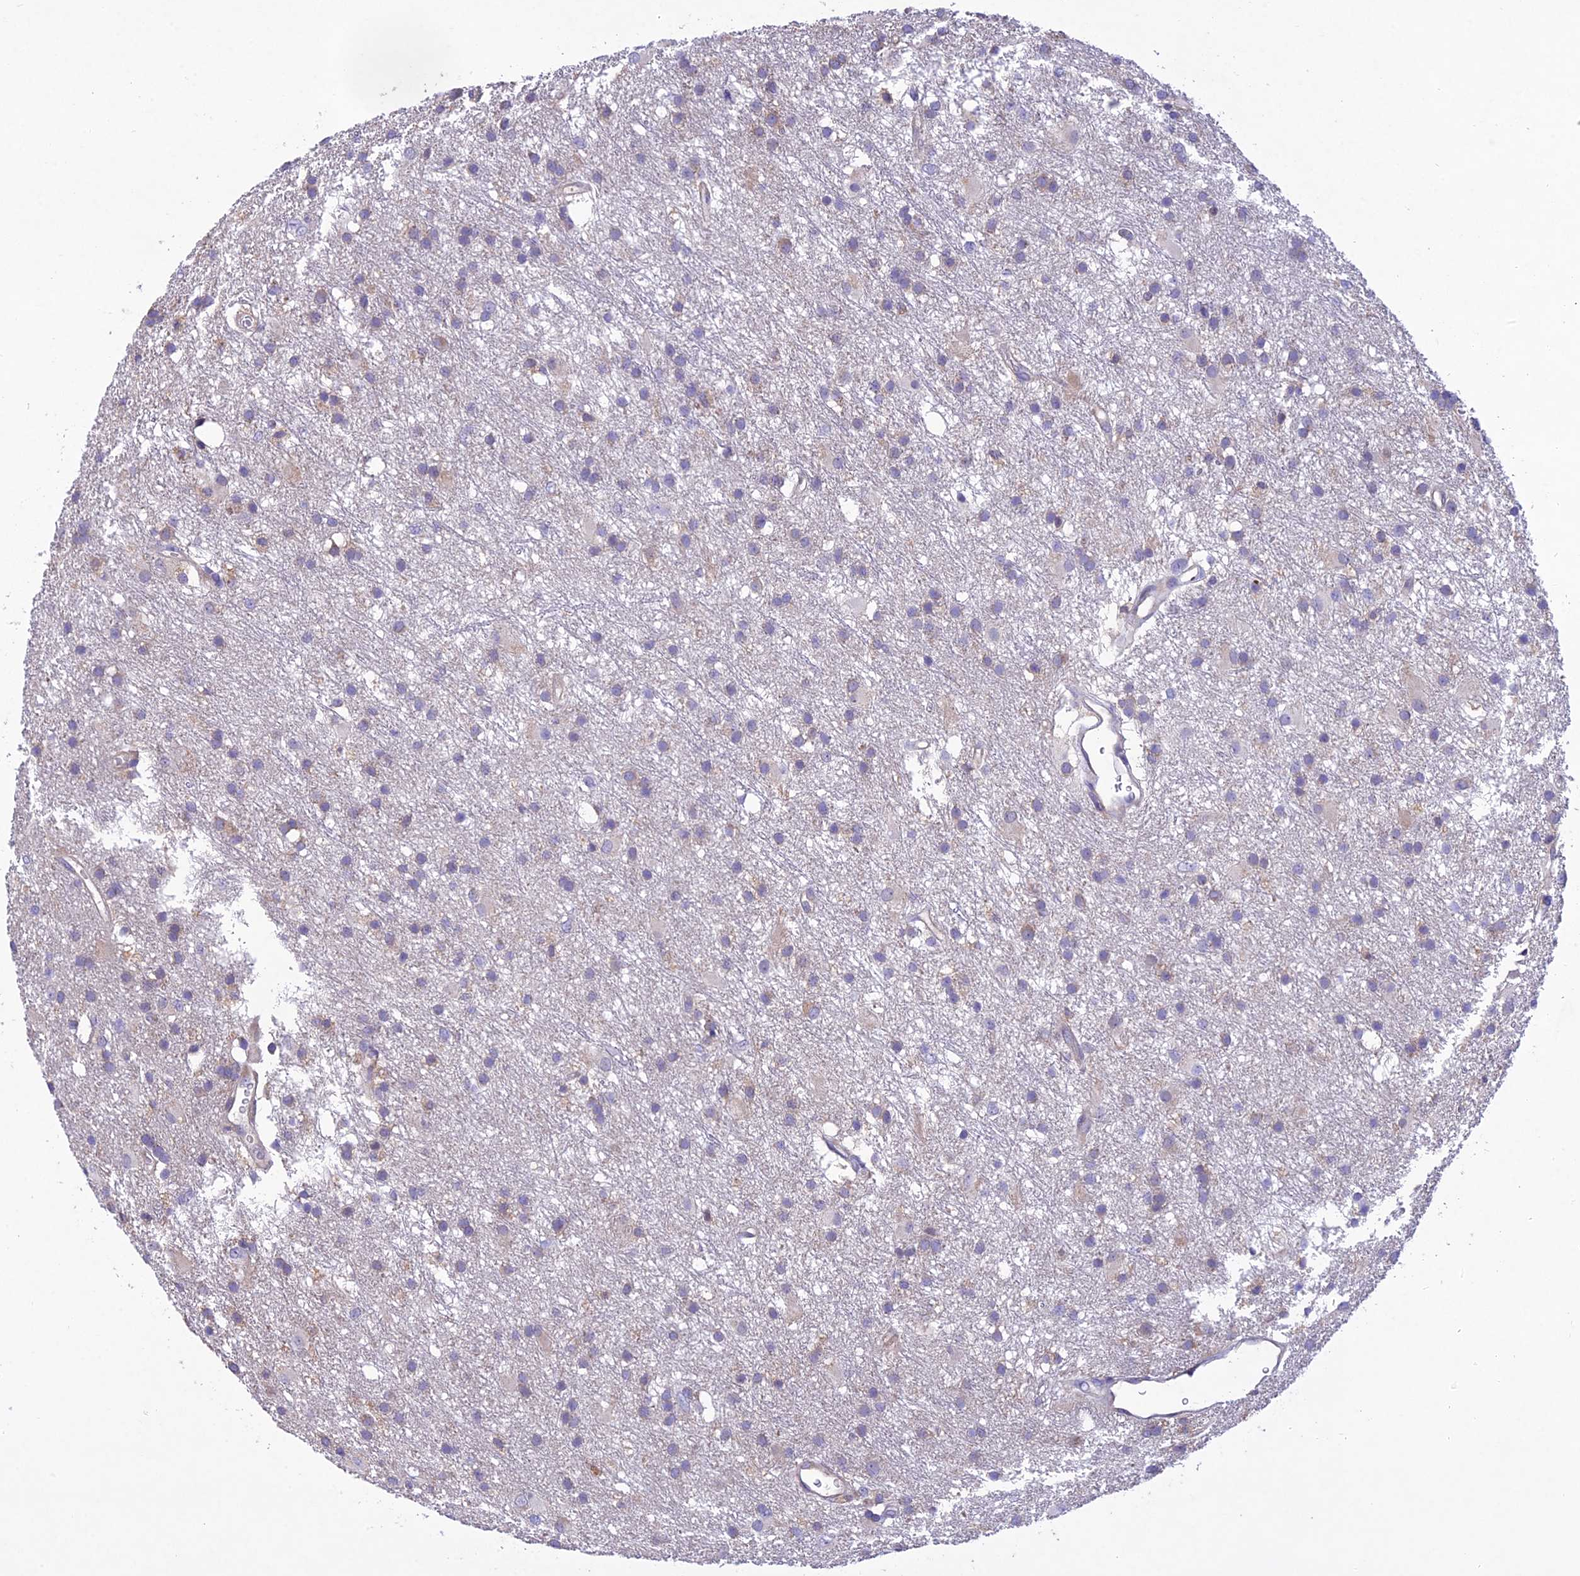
{"staining": {"intensity": "weak", "quantity": "<25%", "location": "cytoplasmic/membranous"}, "tissue": "glioma", "cell_type": "Tumor cells", "image_type": "cancer", "snomed": [{"axis": "morphology", "description": "Glioma, malignant, High grade"}, {"axis": "topography", "description": "Brain"}], "caption": "DAB immunohistochemical staining of glioma reveals no significant staining in tumor cells.", "gene": "SNX24", "patient": {"sex": "male", "age": 77}}